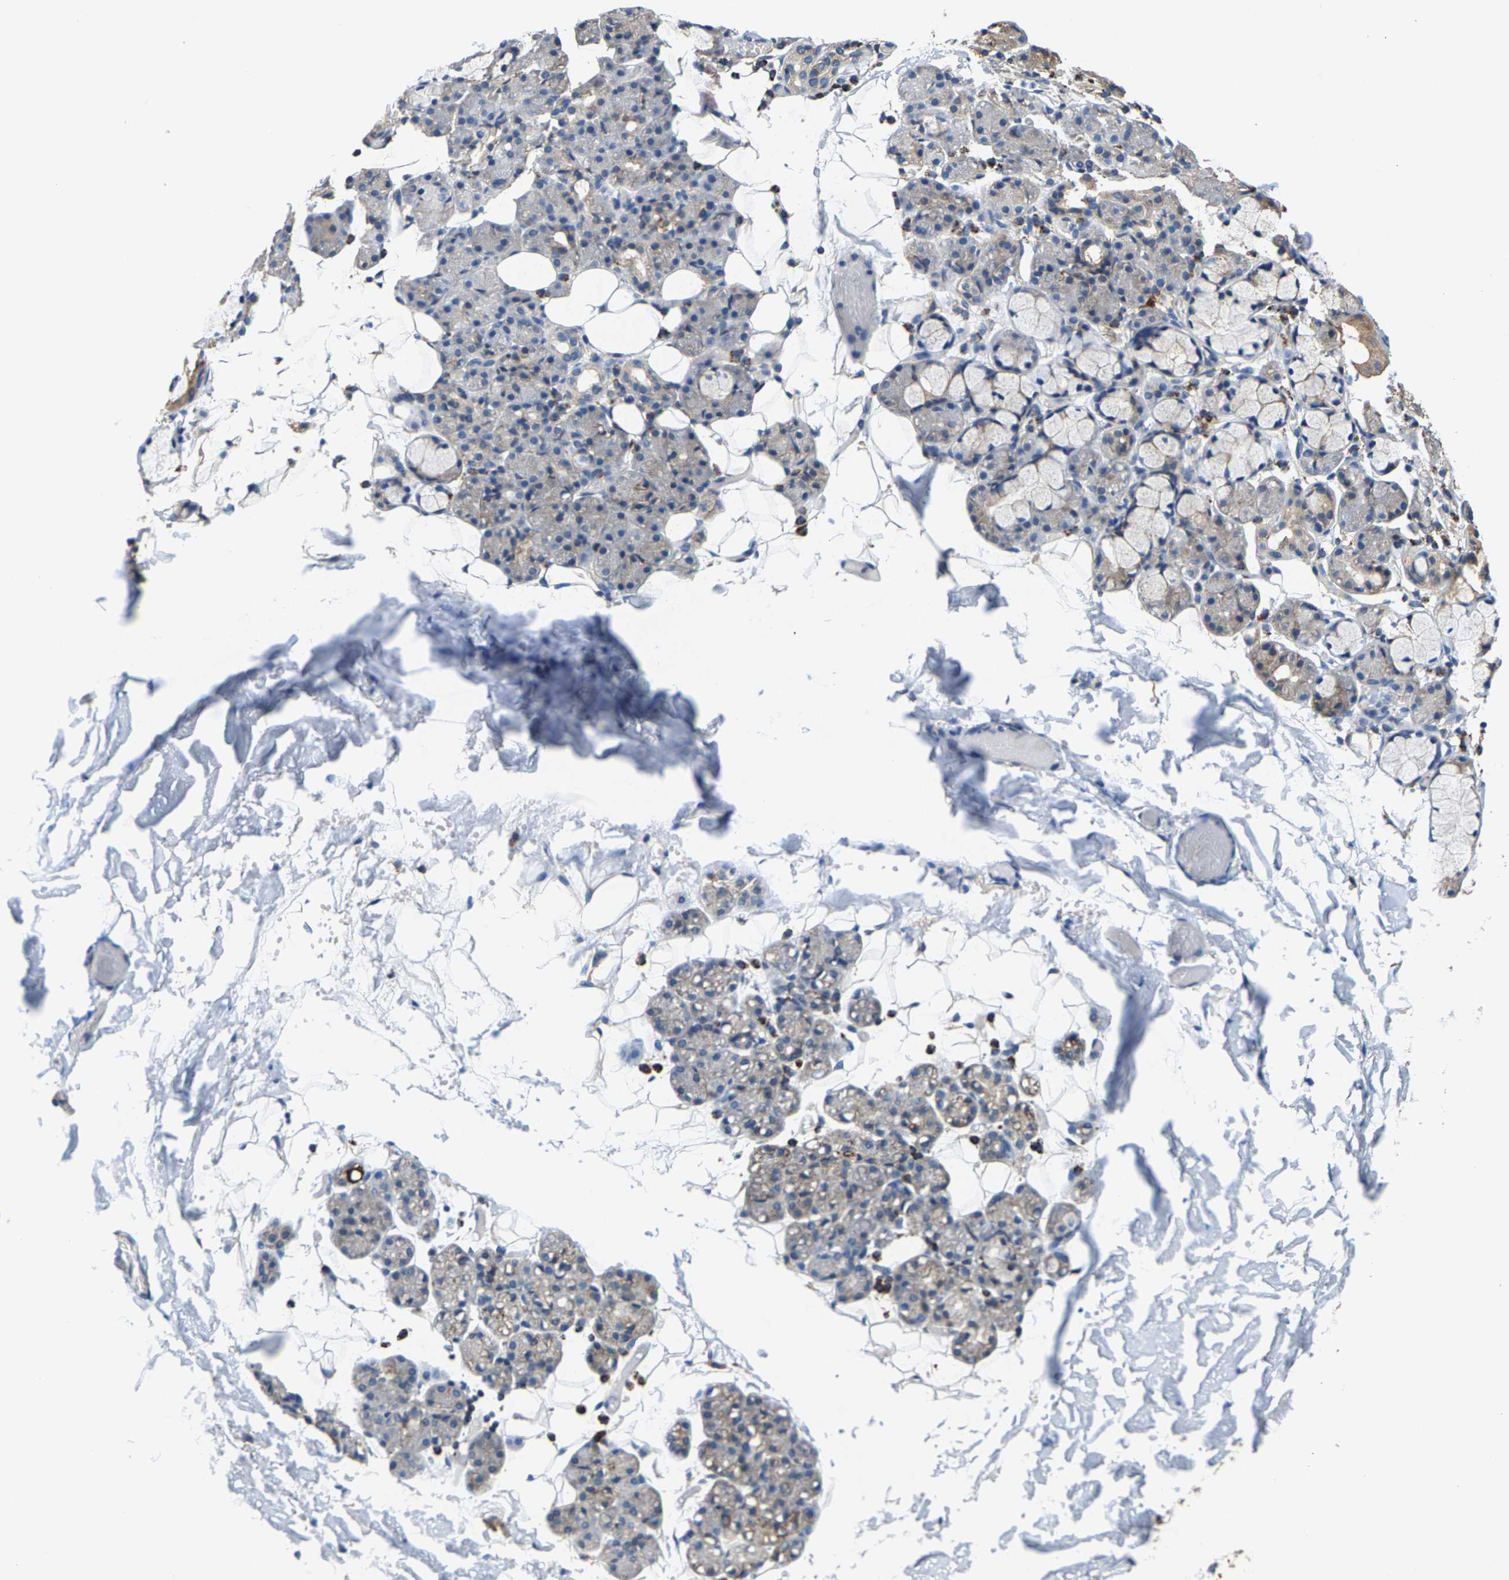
{"staining": {"intensity": "strong", "quantity": ">75%", "location": "cytoplasmic/membranous"}, "tissue": "salivary gland", "cell_type": "Glandular cells", "image_type": "normal", "snomed": [{"axis": "morphology", "description": "Normal tissue, NOS"}, {"axis": "topography", "description": "Salivary gland"}], "caption": "Unremarkable salivary gland shows strong cytoplasmic/membranous staining in approximately >75% of glandular cells, visualized by immunohistochemistry.", "gene": "SHMT2", "patient": {"sex": "male", "age": 63}}